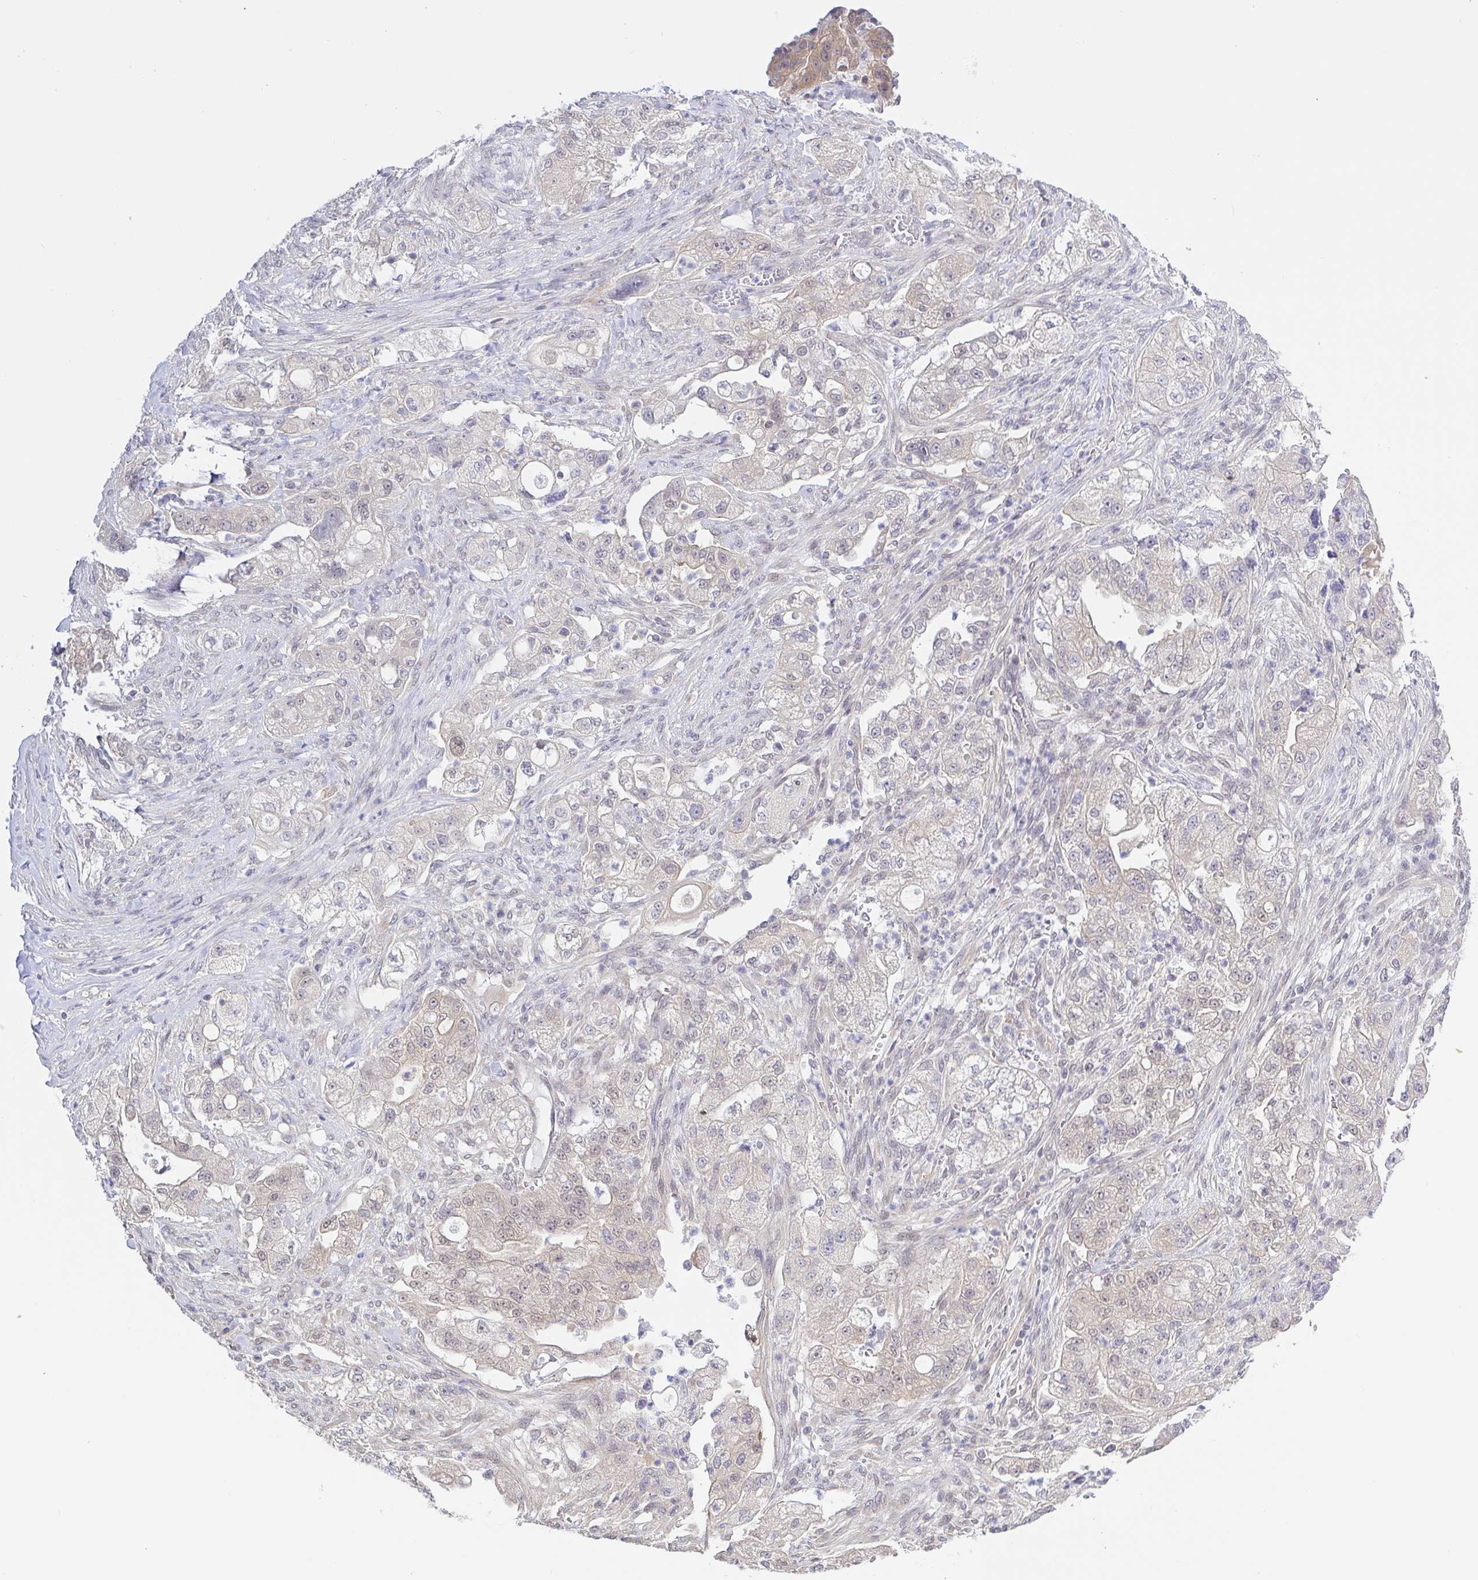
{"staining": {"intensity": "weak", "quantity": "<25%", "location": "nuclear"}, "tissue": "pancreatic cancer", "cell_type": "Tumor cells", "image_type": "cancer", "snomed": [{"axis": "morphology", "description": "Adenocarcinoma, NOS"}, {"axis": "topography", "description": "Pancreas"}], "caption": "Immunohistochemistry image of human pancreatic cancer (adenocarcinoma) stained for a protein (brown), which shows no expression in tumor cells.", "gene": "HYPK", "patient": {"sex": "female", "age": 78}}